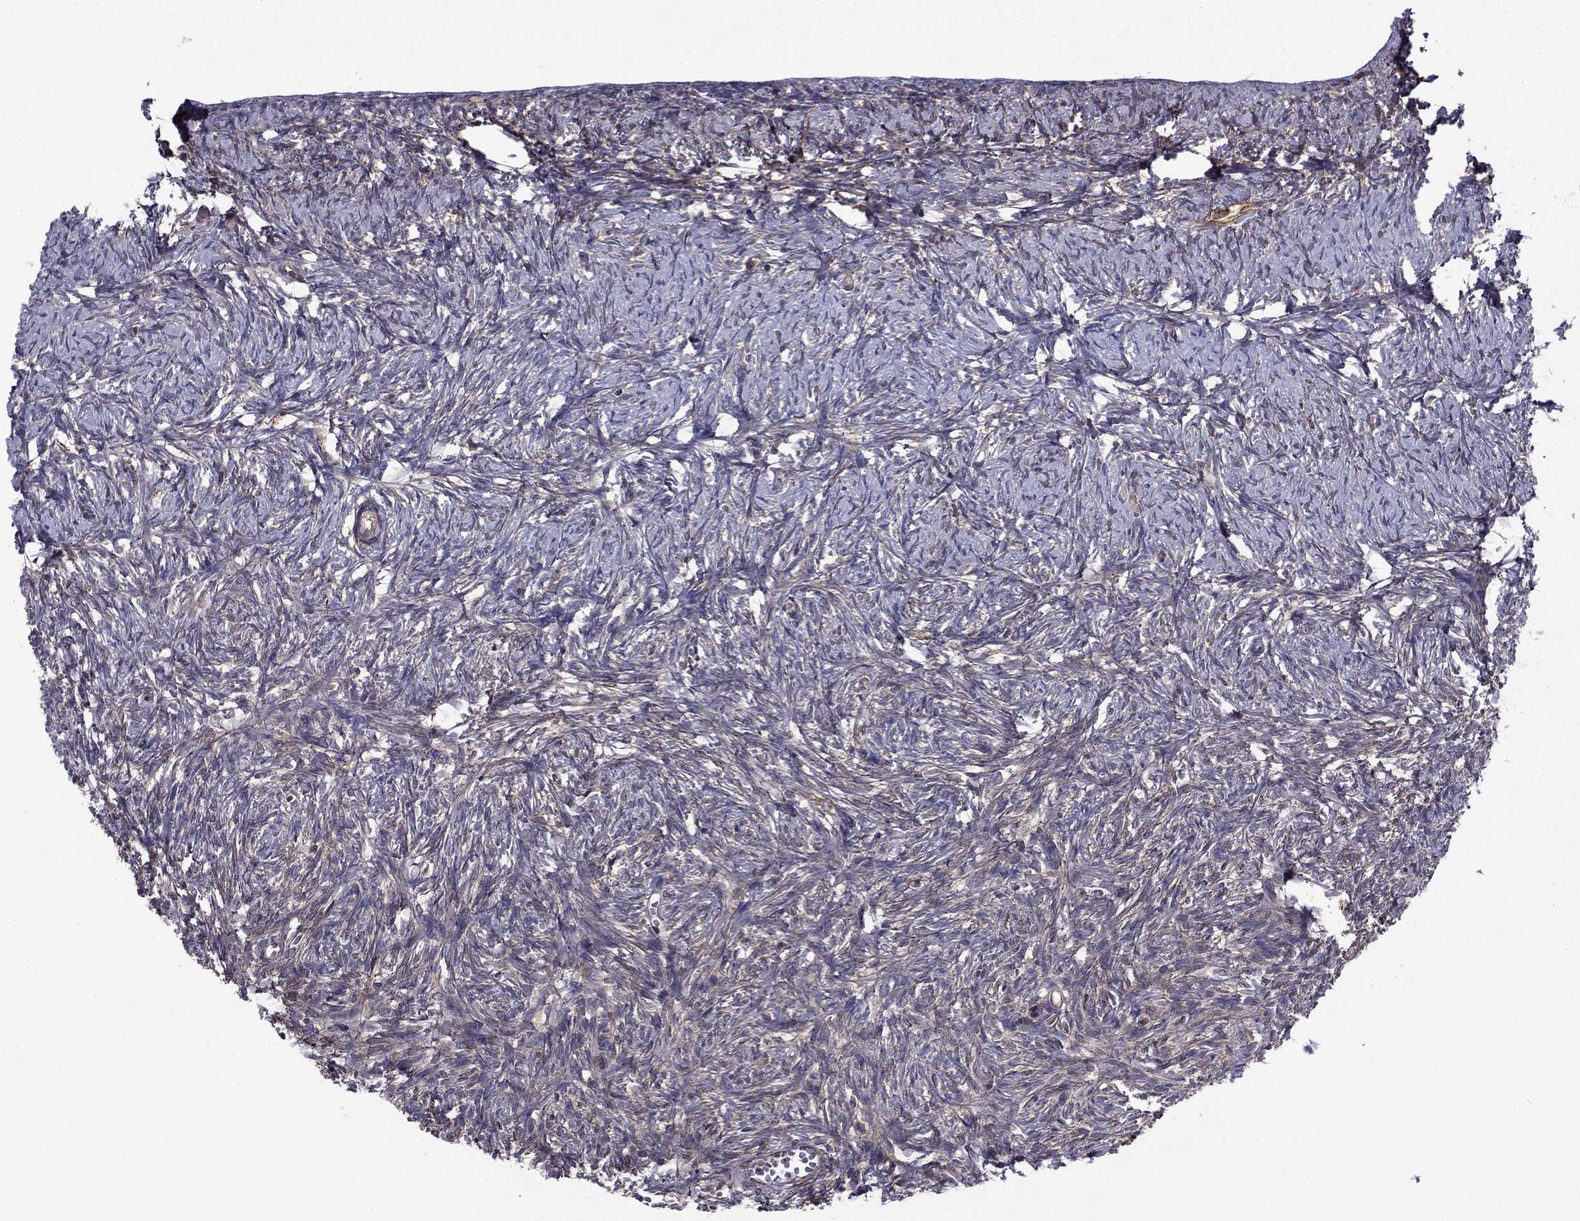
{"staining": {"intensity": "negative", "quantity": "none", "location": "none"}, "tissue": "ovary", "cell_type": "Ovarian stroma cells", "image_type": "normal", "snomed": [{"axis": "morphology", "description": "Normal tissue, NOS"}, {"axis": "topography", "description": "Ovary"}], "caption": "Ovarian stroma cells are negative for protein expression in unremarkable human ovary. (IHC, brightfield microscopy, high magnification).", "gene": "SHMT1", "patient": {"sex": "female", "age": 43}}